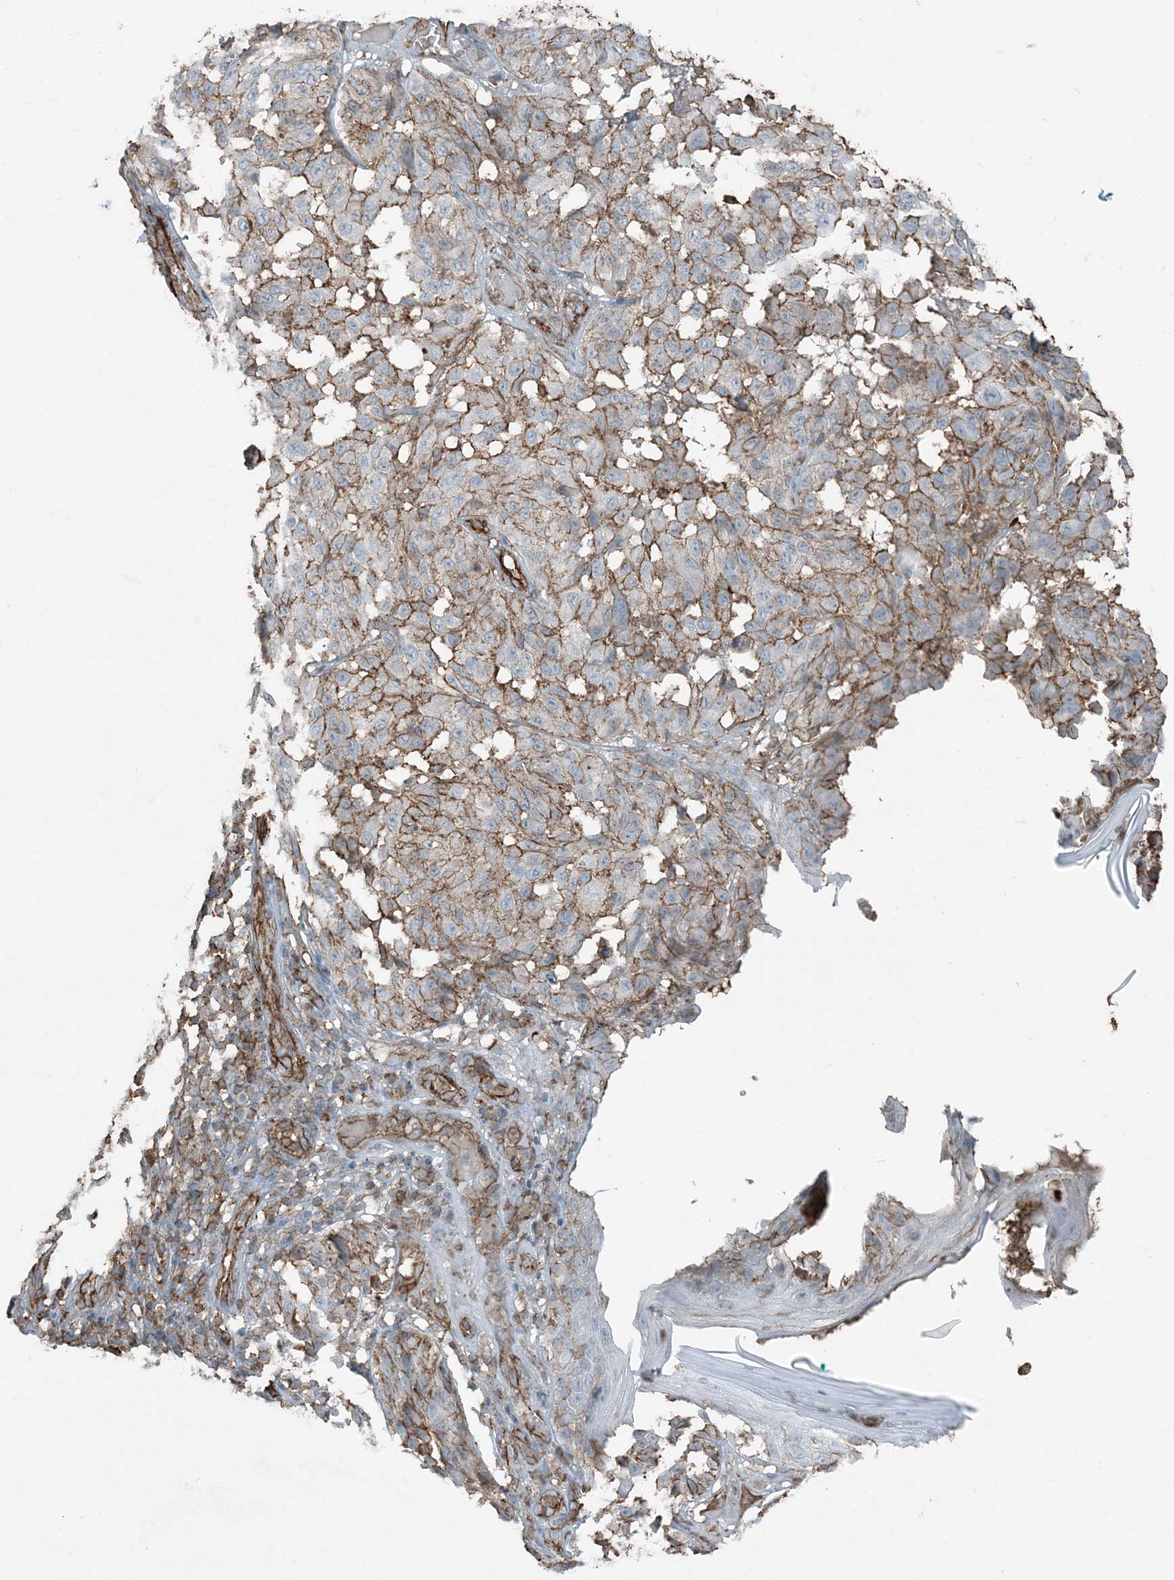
{"staining": {"intensity": "moderate", "quantity": "25%-75%", "location": "cytoplasmic/membranous"}, "tissue": "melanoma", "cell_type": "Tumor cells", "image_type": "cancer", "snomed": [{"axis": "morphology", "description": "Malignant melanoma, NOS"}, {"axis": "topography", "description": "Skin"}], "caption": "The photomicrograph displays a brown stain indicating the presence of a protein in the cytoplasmic/membranous of tumor cells in melanoma.", "gene": "APOBEC3C", "patient": {"sex": "female", "age": 46}}